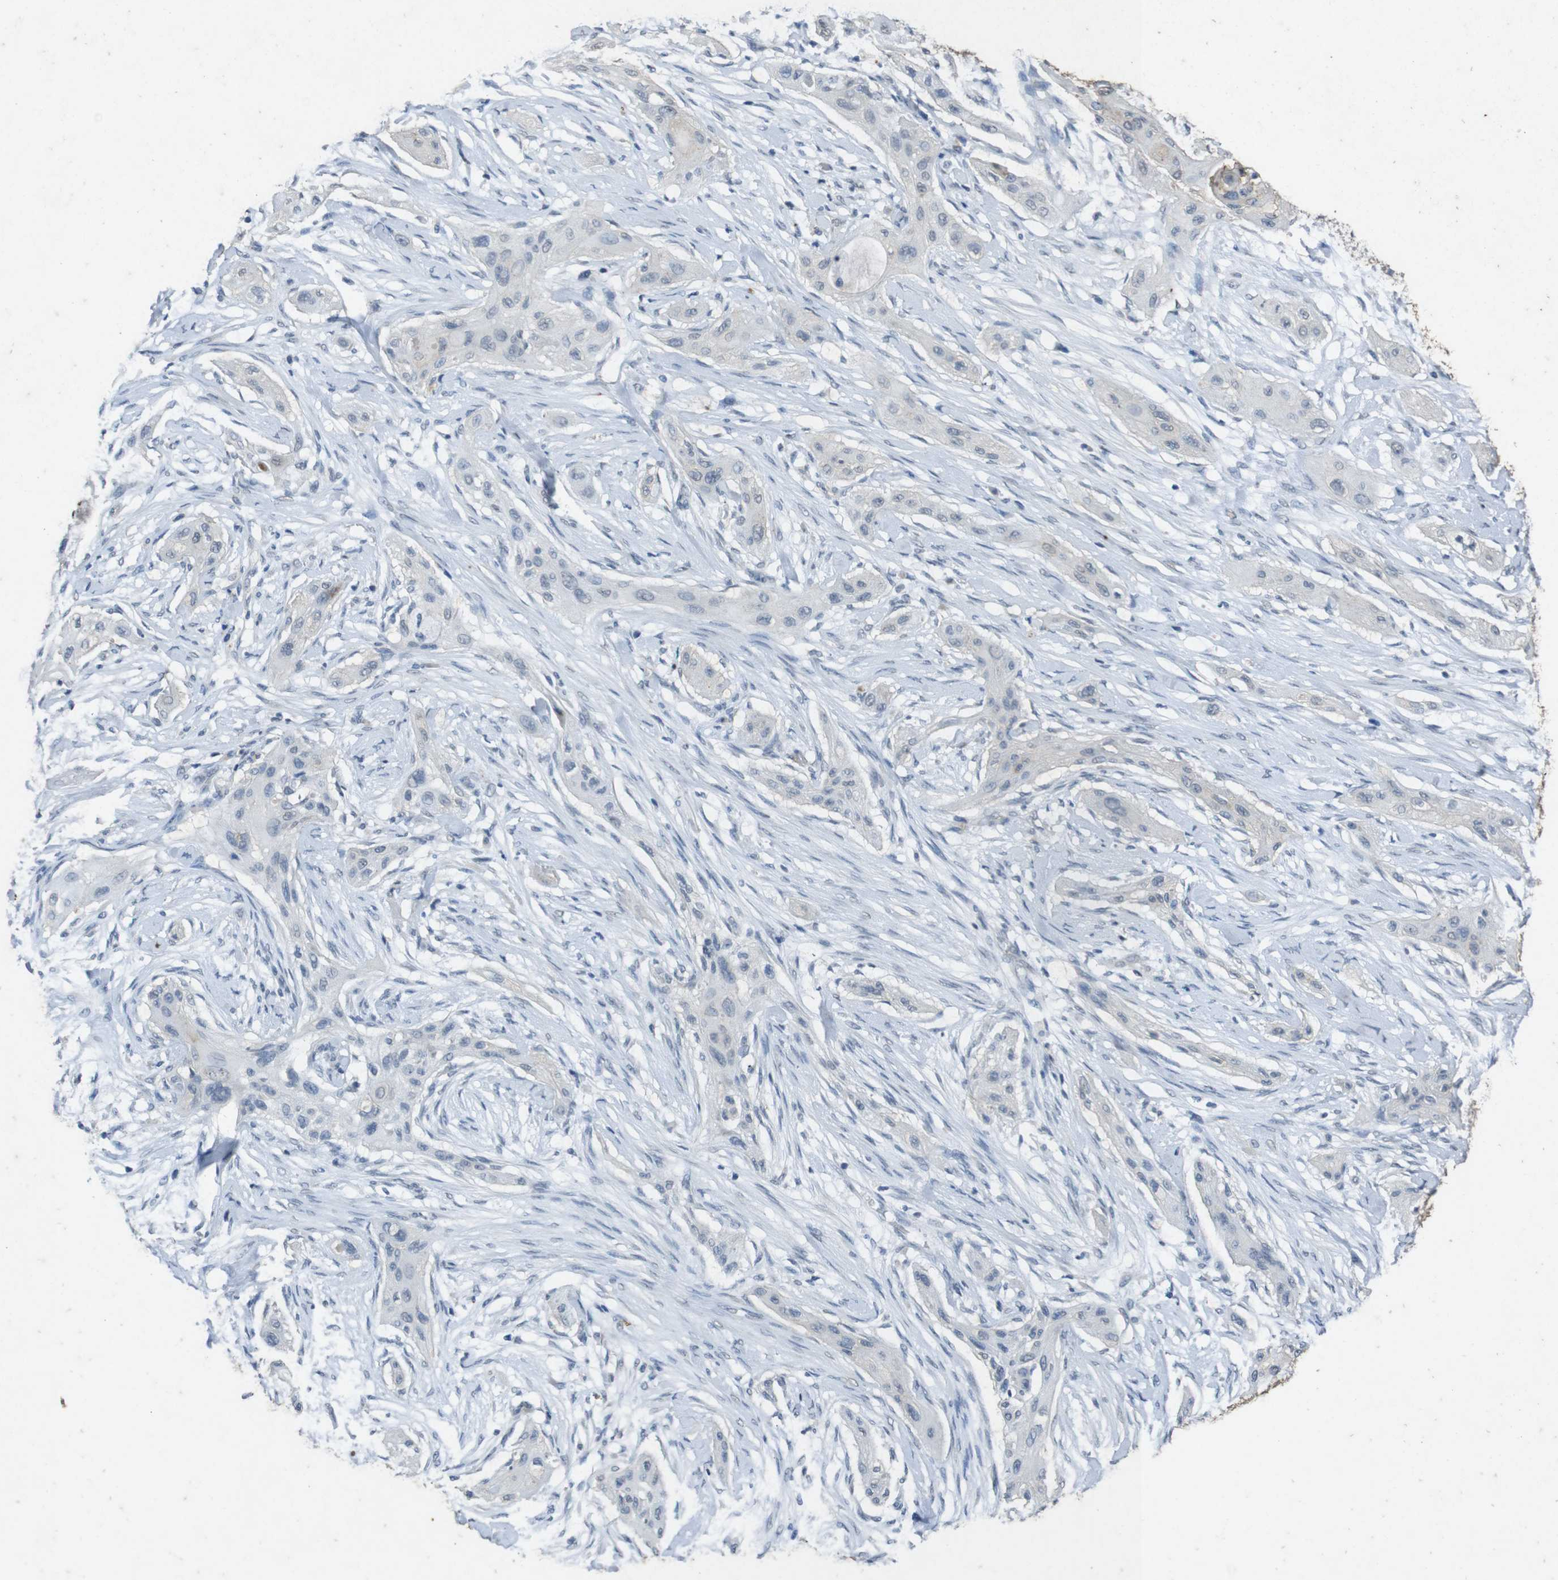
{"staining": {"intensity": "negative", "quantity": "none", "location": "none"}, "tissue": "lung cancer", "cell_type": "Tumor cells", "image_type": "cancer", "snomed": [{"axis": "morphology", "description": "Squamous cell carcinoma, NOS"}, {"axis": "topography", "description": "Lung"}], "caption": "Lung cancer (squamous cell carcinoma) stained for a protein using IHC reveals no staining tumor cells.", "gene": "STBD1", "patient": {"sex": "female", "age": 47}}